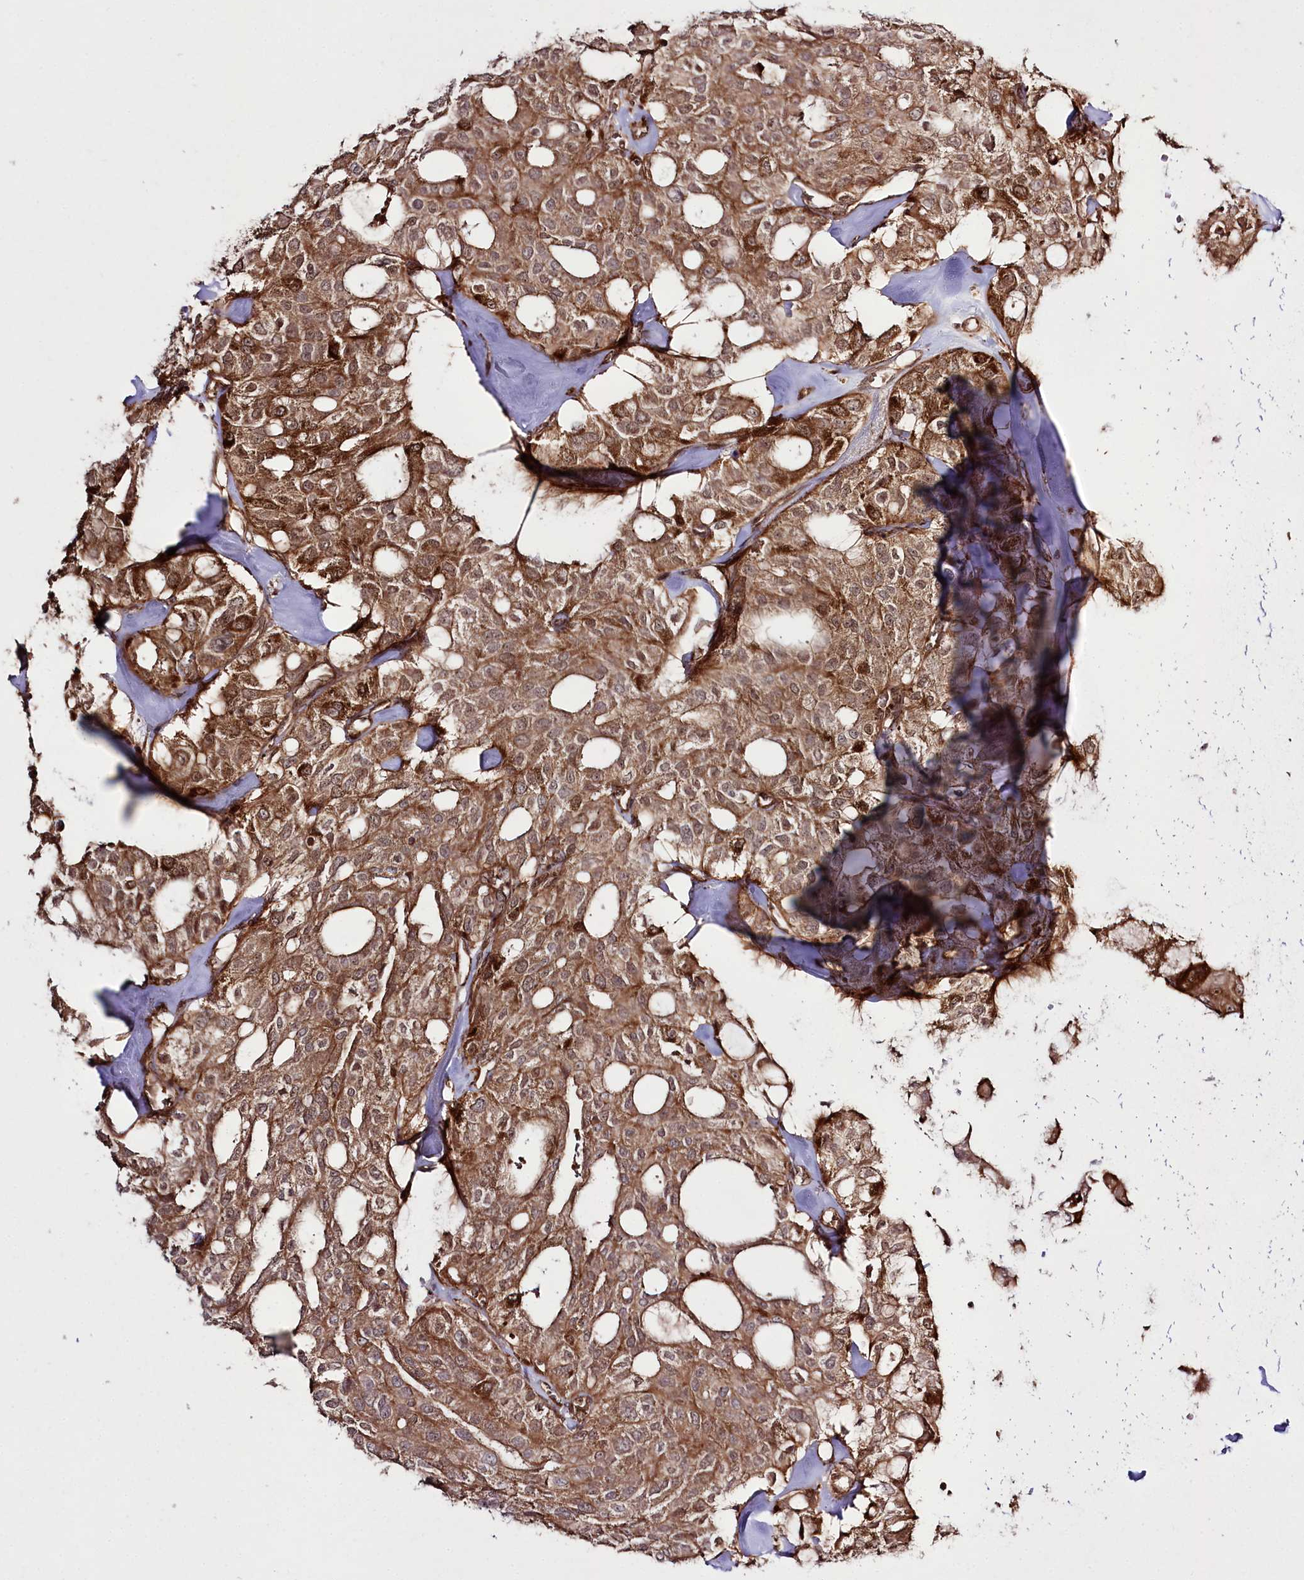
{"staining": {"intensity": "moderate", "quantity": ">75%", "location": "cytoplasmic/membranous"}, "tissue": "thyroid cancer", "cell_type": "Tumor cells", "image_type": "cancer", "snomed": [{"axis": "morphology", "description": "Follicular adenoma carcinoma, NOS"}, {"axis": "topography", "description": "Thyroid gland"}], "caption": "Thyroid cancer (follicular adenoma carcinoma) stained with immunohistochemistry exhibits moderate cytoplasmic/membranous staining in approximately >75% of tumor cells.", "gene": "REXO2", "patient": {"sex": "male", "age": 75}}